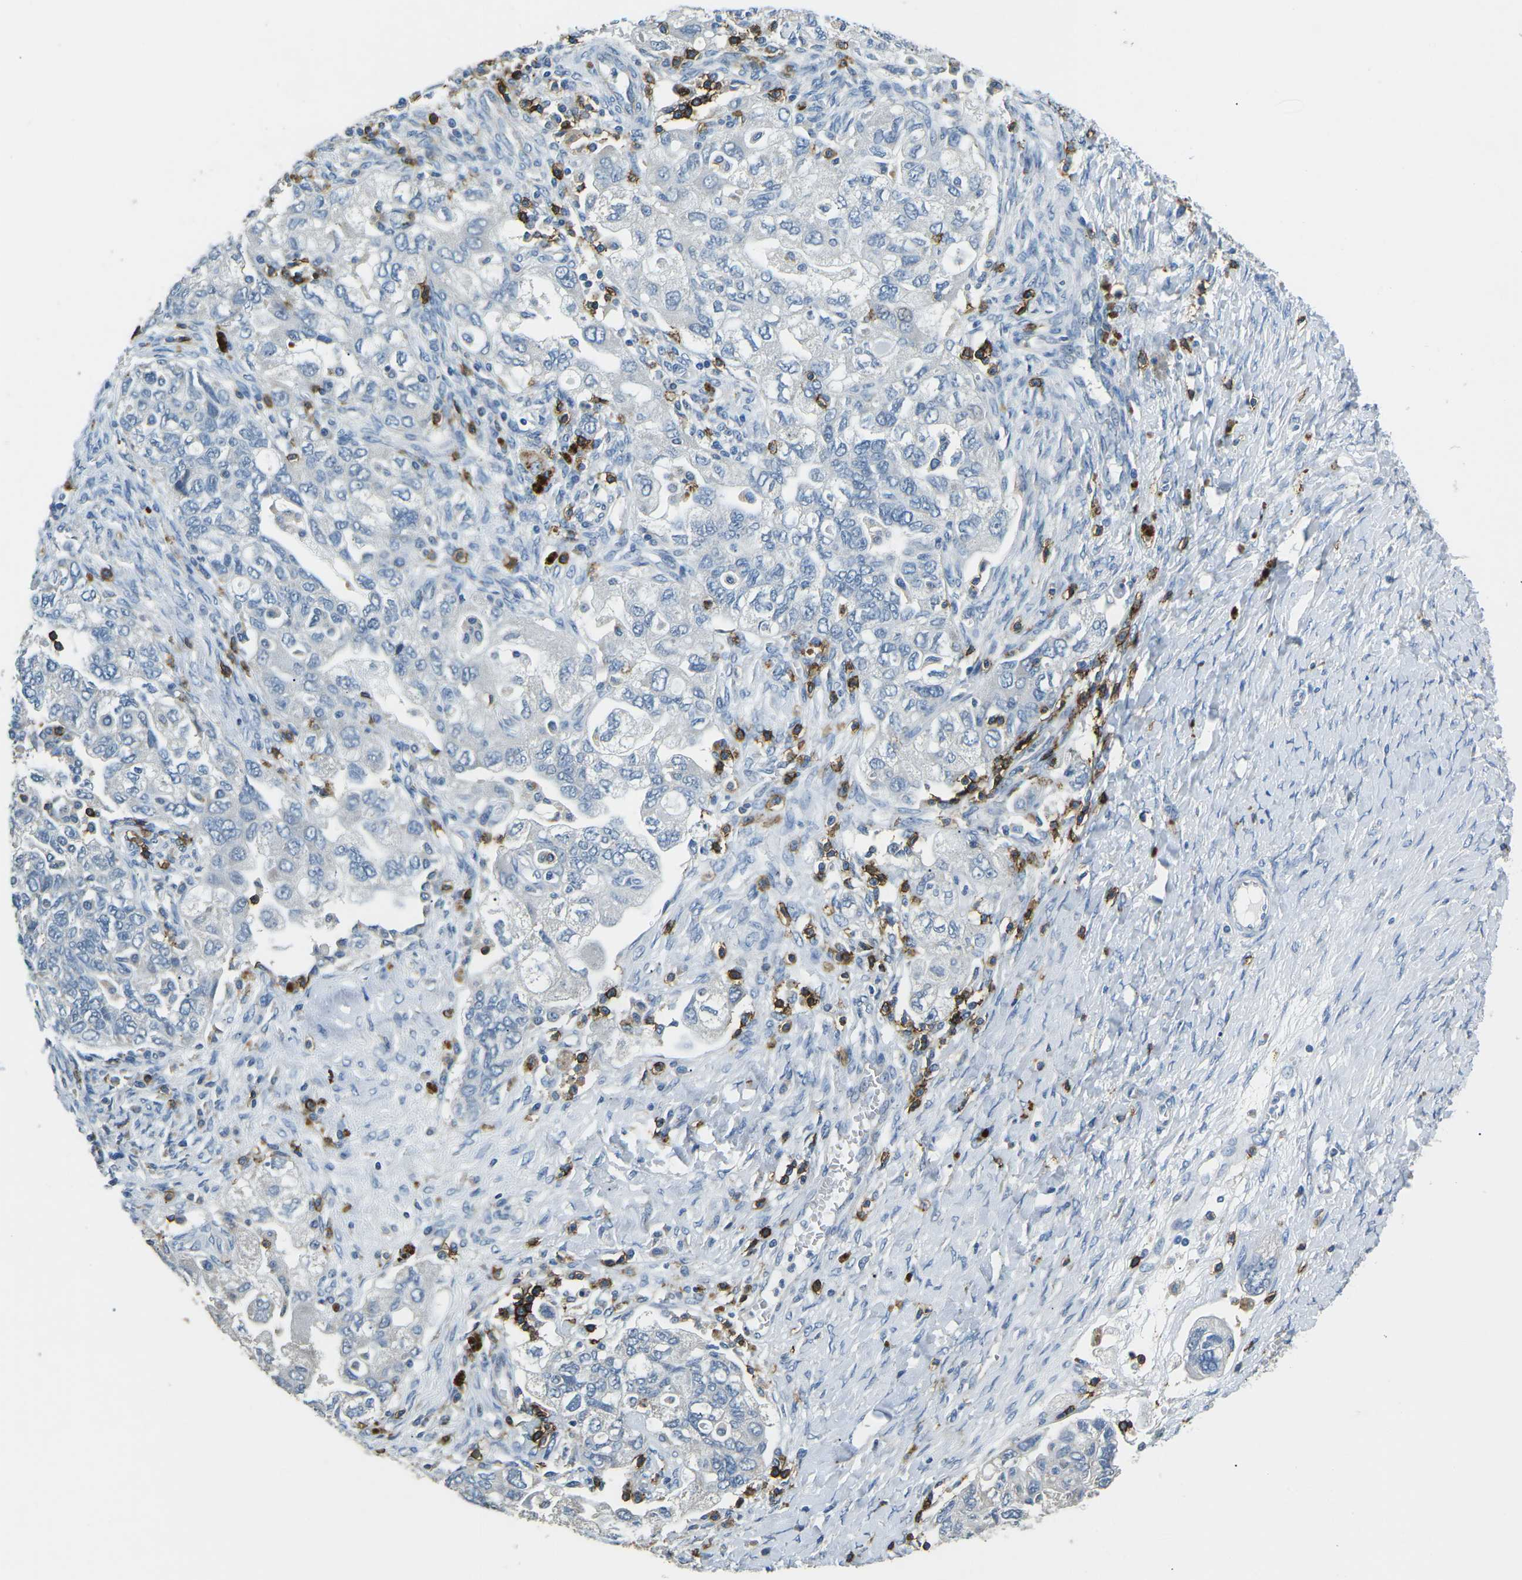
{"staining": {"intensity": "negative", "quantity": "none", "location": "none"}, "tissue": "ovarian cancer", "cell_type": "Tumor cells", "image_type": "cancer", "snomed": [{"axis": "morphology", "description": "Carcinoma, NOS"}, {"axis": "morphology", "description": "Cystadenocarcinoma, serous, NOS"}, {"axis": "topography", "description": "Ovary"}], "caption": "Tumor cells show no significant protein expression in ovarian serous cystadenocarcinoma.", "gene": "CD6", "patient": {"sex": "female", "age": 69}}